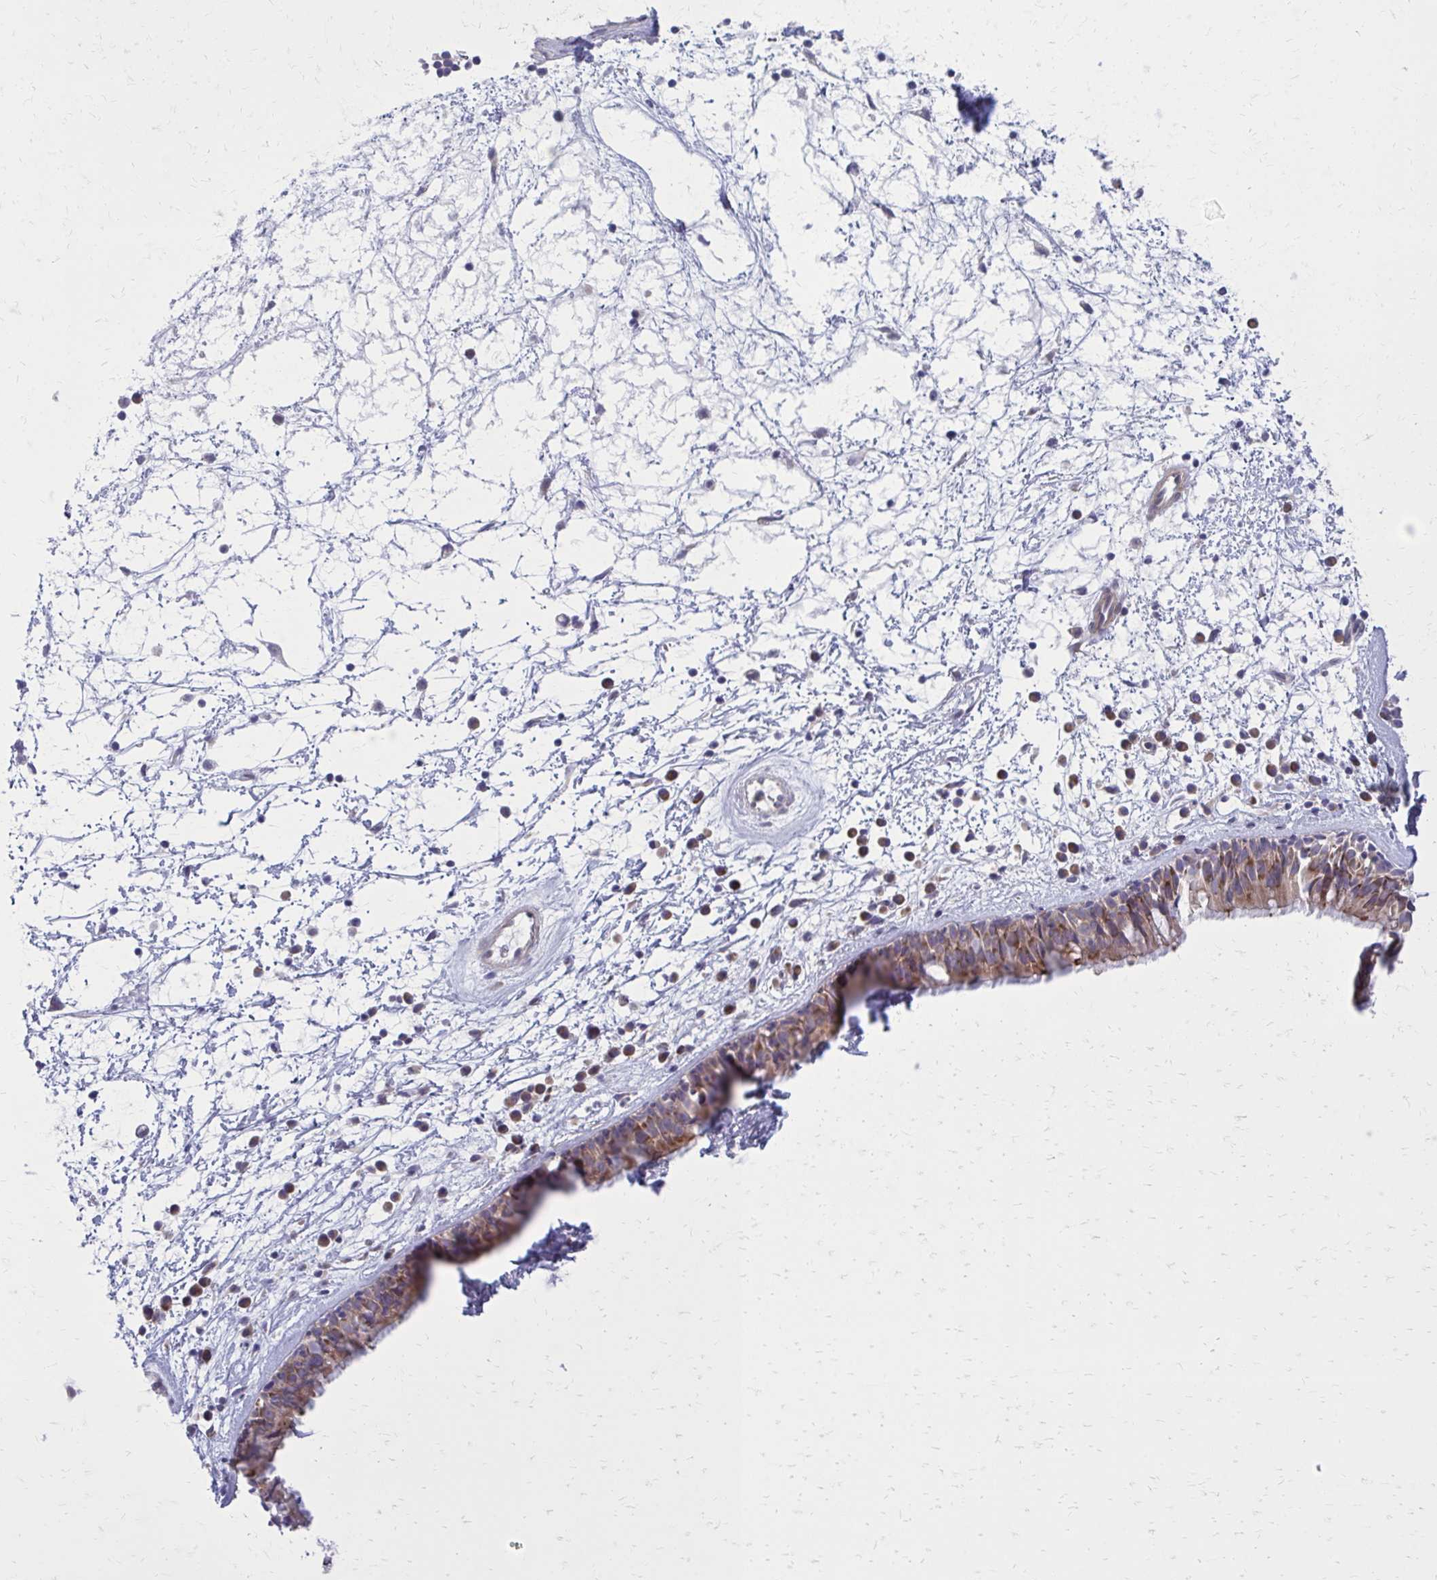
{"staining": {"intensity": "moderate", "quantity": ">75%", "location": "cytoplasmic/membranous"}, "tissue": "nasopharynx", "cell_type": "Respiratory epithelial cells", "image_type": "normal", "snomed": [{"axis": "morphology", "description": "Normal tissue, NOS"}, {"axis": "topography", "description": "Nasopharynx"}], "caption": "Immunohistochemical staining of benign human nasopharynx displays medium levels of moderate cytoplasmic/membranous staining in approximately >75% of respiratory epithelial cells.", "gene": "GIGYF2", "patient": {"sex": "male", "age": 24}}